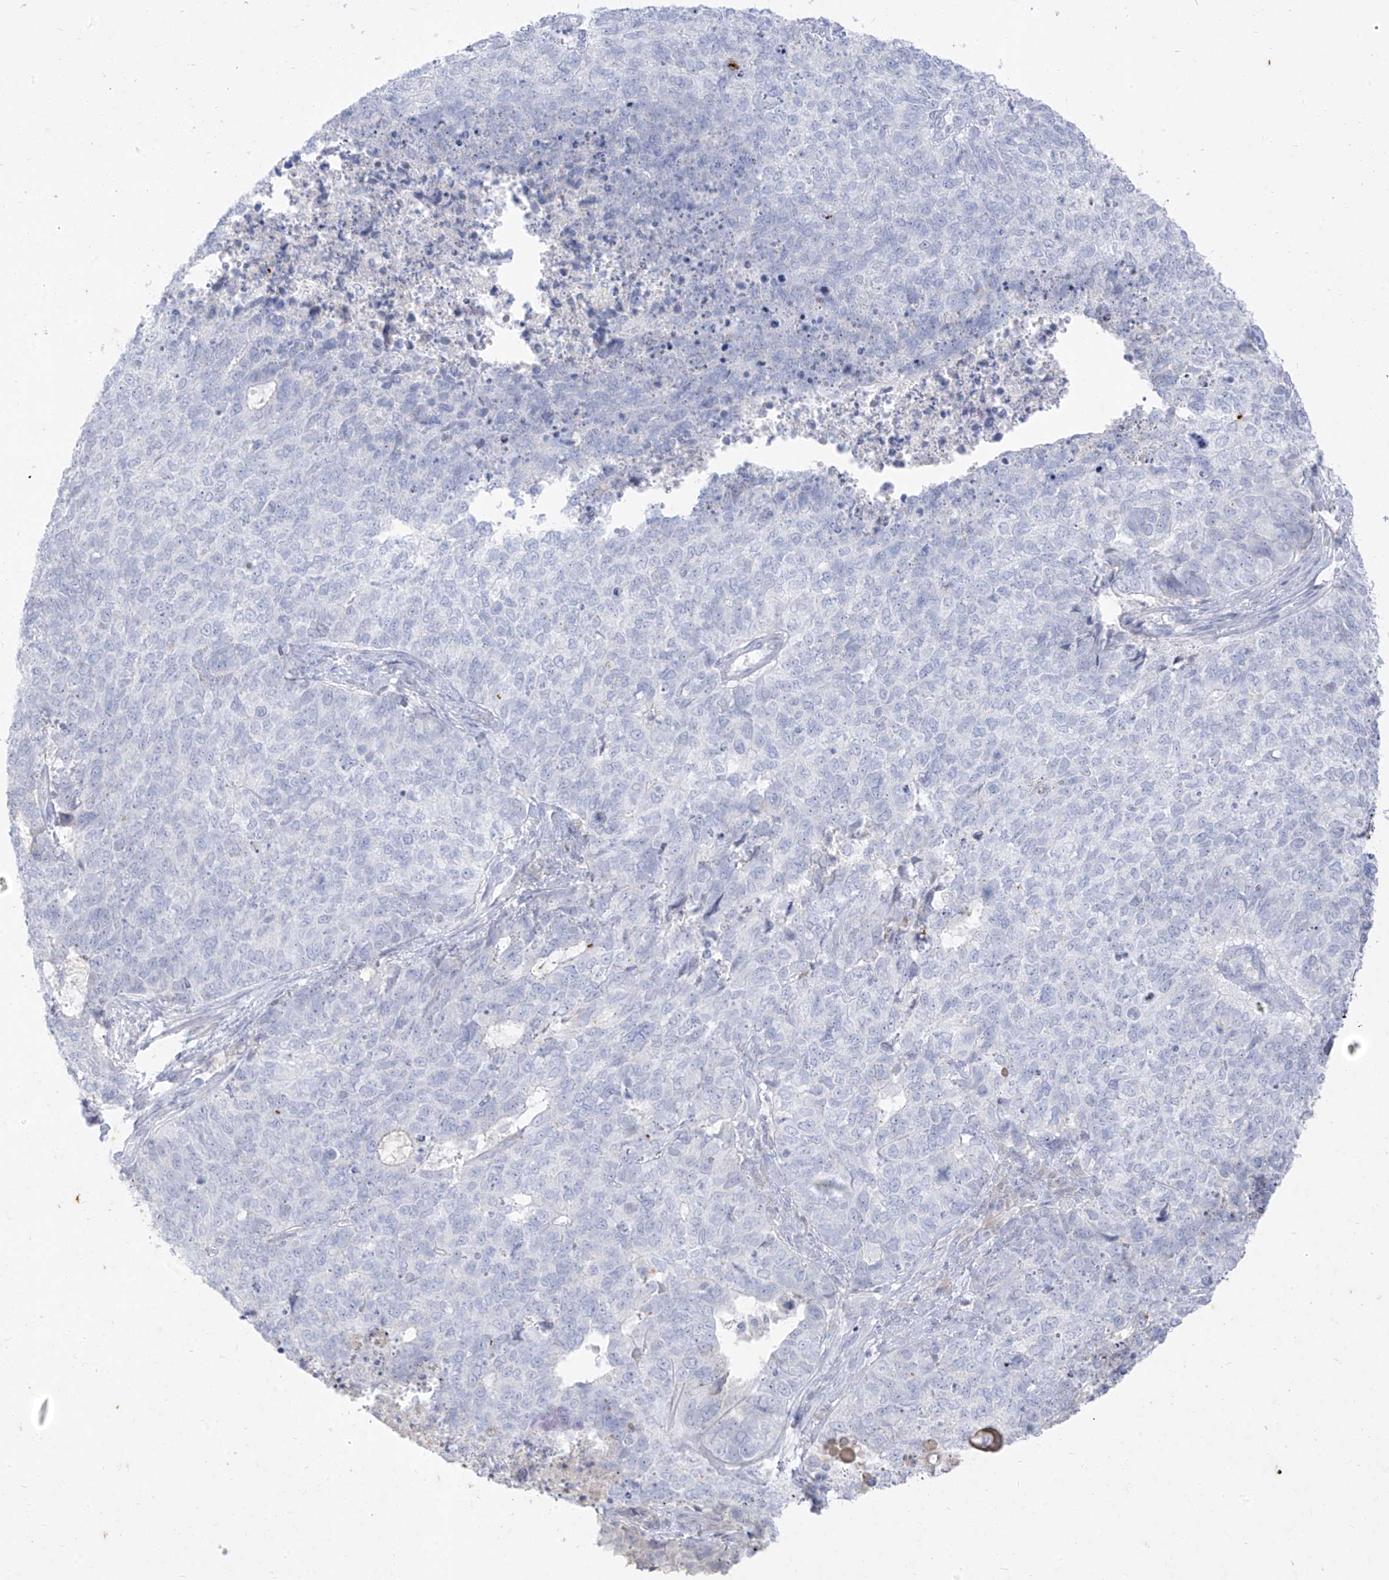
{"staining": {"intensity": "negative", "quantity": "none", "location": "none"}, "tissue": "cervical cancer", "cell_type": "Tumor cells", "image_type": "cancer", "snomed": [{"axis": "morphology", "description": "Squamous cell carcinoma, NOS"}, {"axis": "topography", "description": "Cervix"}], "caption": "DAB (3,3'-diaminobenzidine) immunohistochemical staining of human cervical cancer (squamous cell carcinoma) reveals no significant positivity in tumor cells.", "gene": "TGM4", "patient": {"sex": "female", "age": 63}}